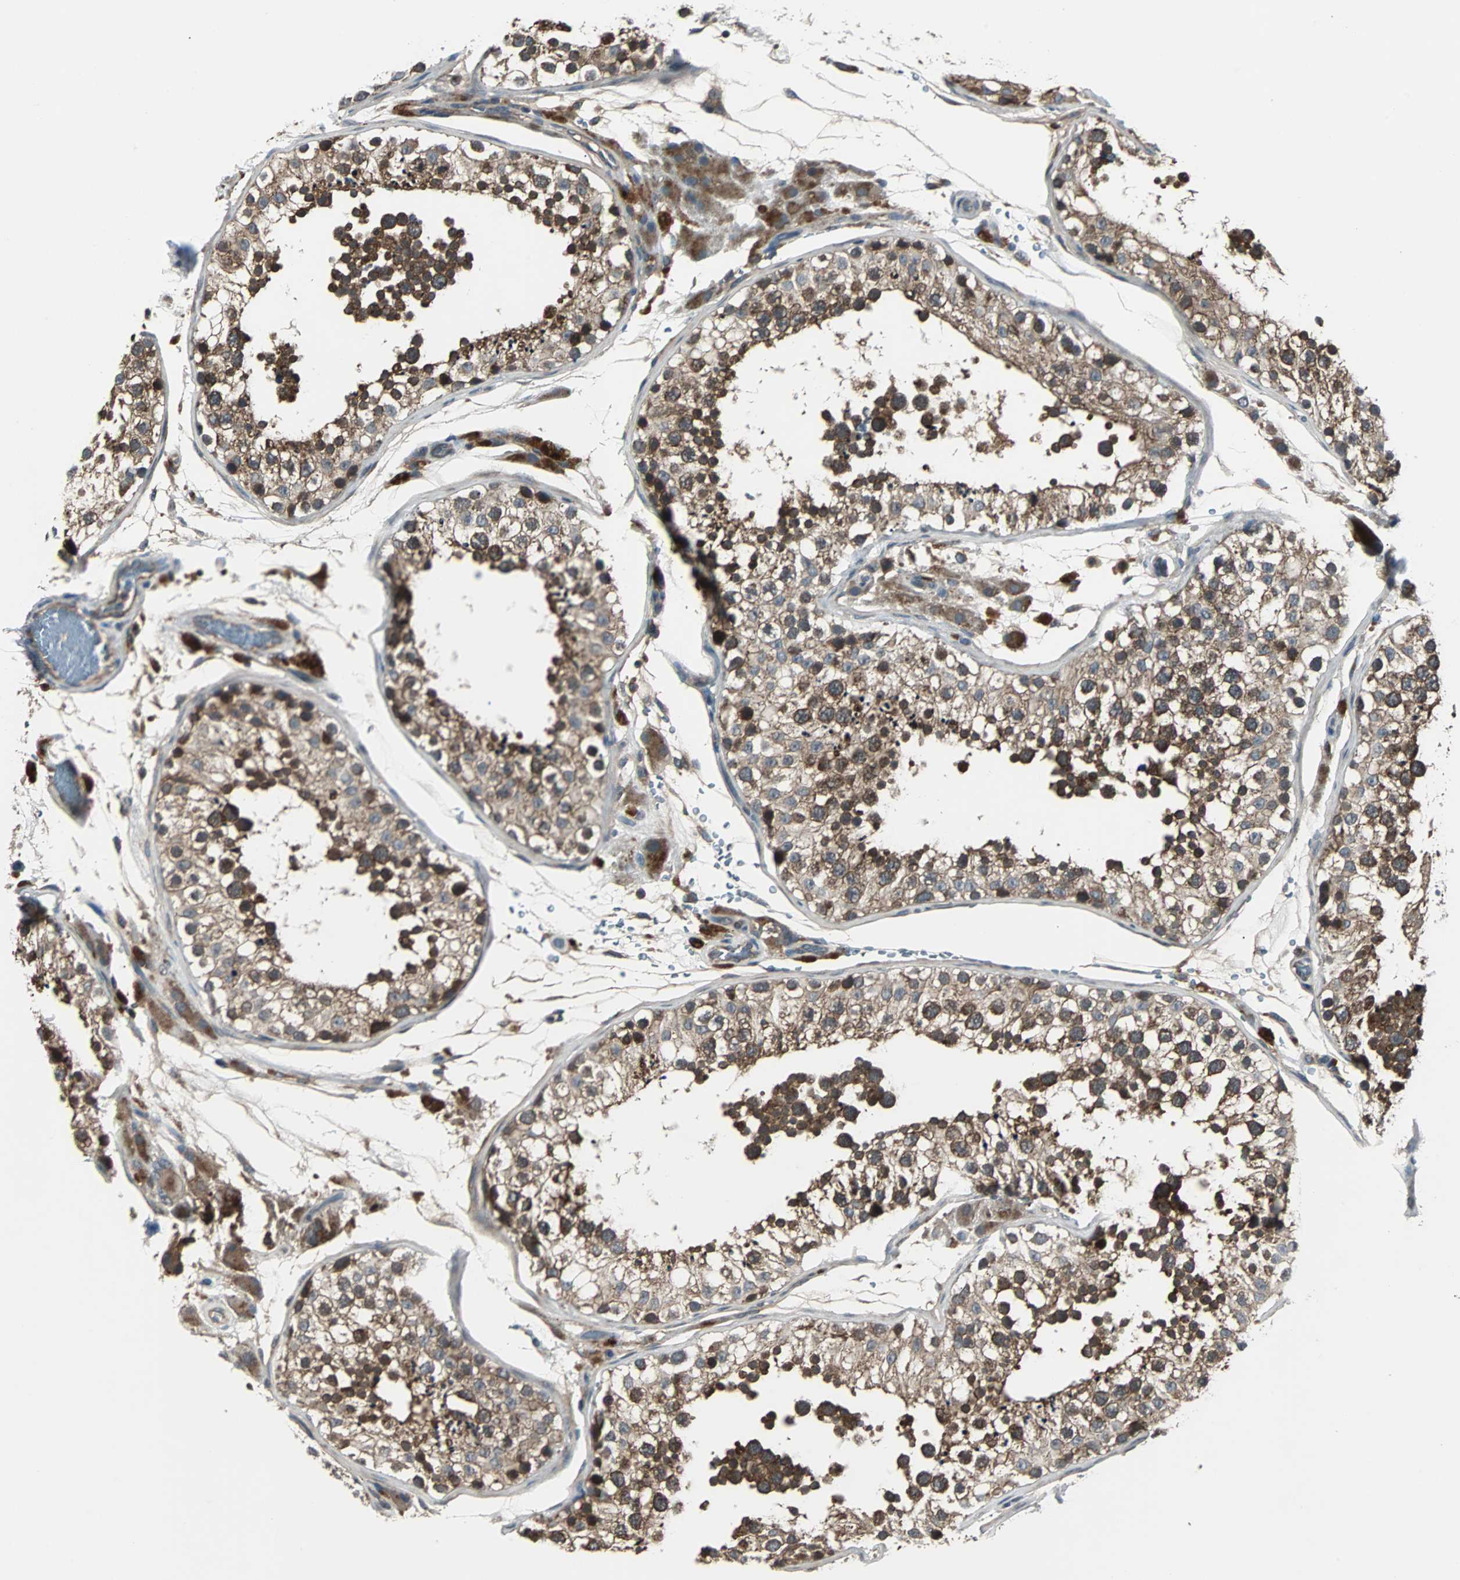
{"staining": {"intensity": "strong", "quantity": ">75%", "location": "cytoplasmic/membranous"}, "tissue": "testis", "cell_type": "Cells in seminiferous ducts", "image_type": "normal", "snomed": [{"axis": "morphology", "description": "Normal tissue, NOS"}, {"axis": "topography", "description": "Testis"}], "caption": "IHC staining of unremarkable testis, which reveals high levels of strong cytoplasmic/membranous expression in about >75% of cells in seminiferous ducts indicating strong cytoplasmic/membranous protein staining. The staining was performed using DAB (brown) for protein detection and nuclei were counterstained in hematoxylin (blue).", "gene": "ARF1", "patient": {"sex": "male", "age": 26}}